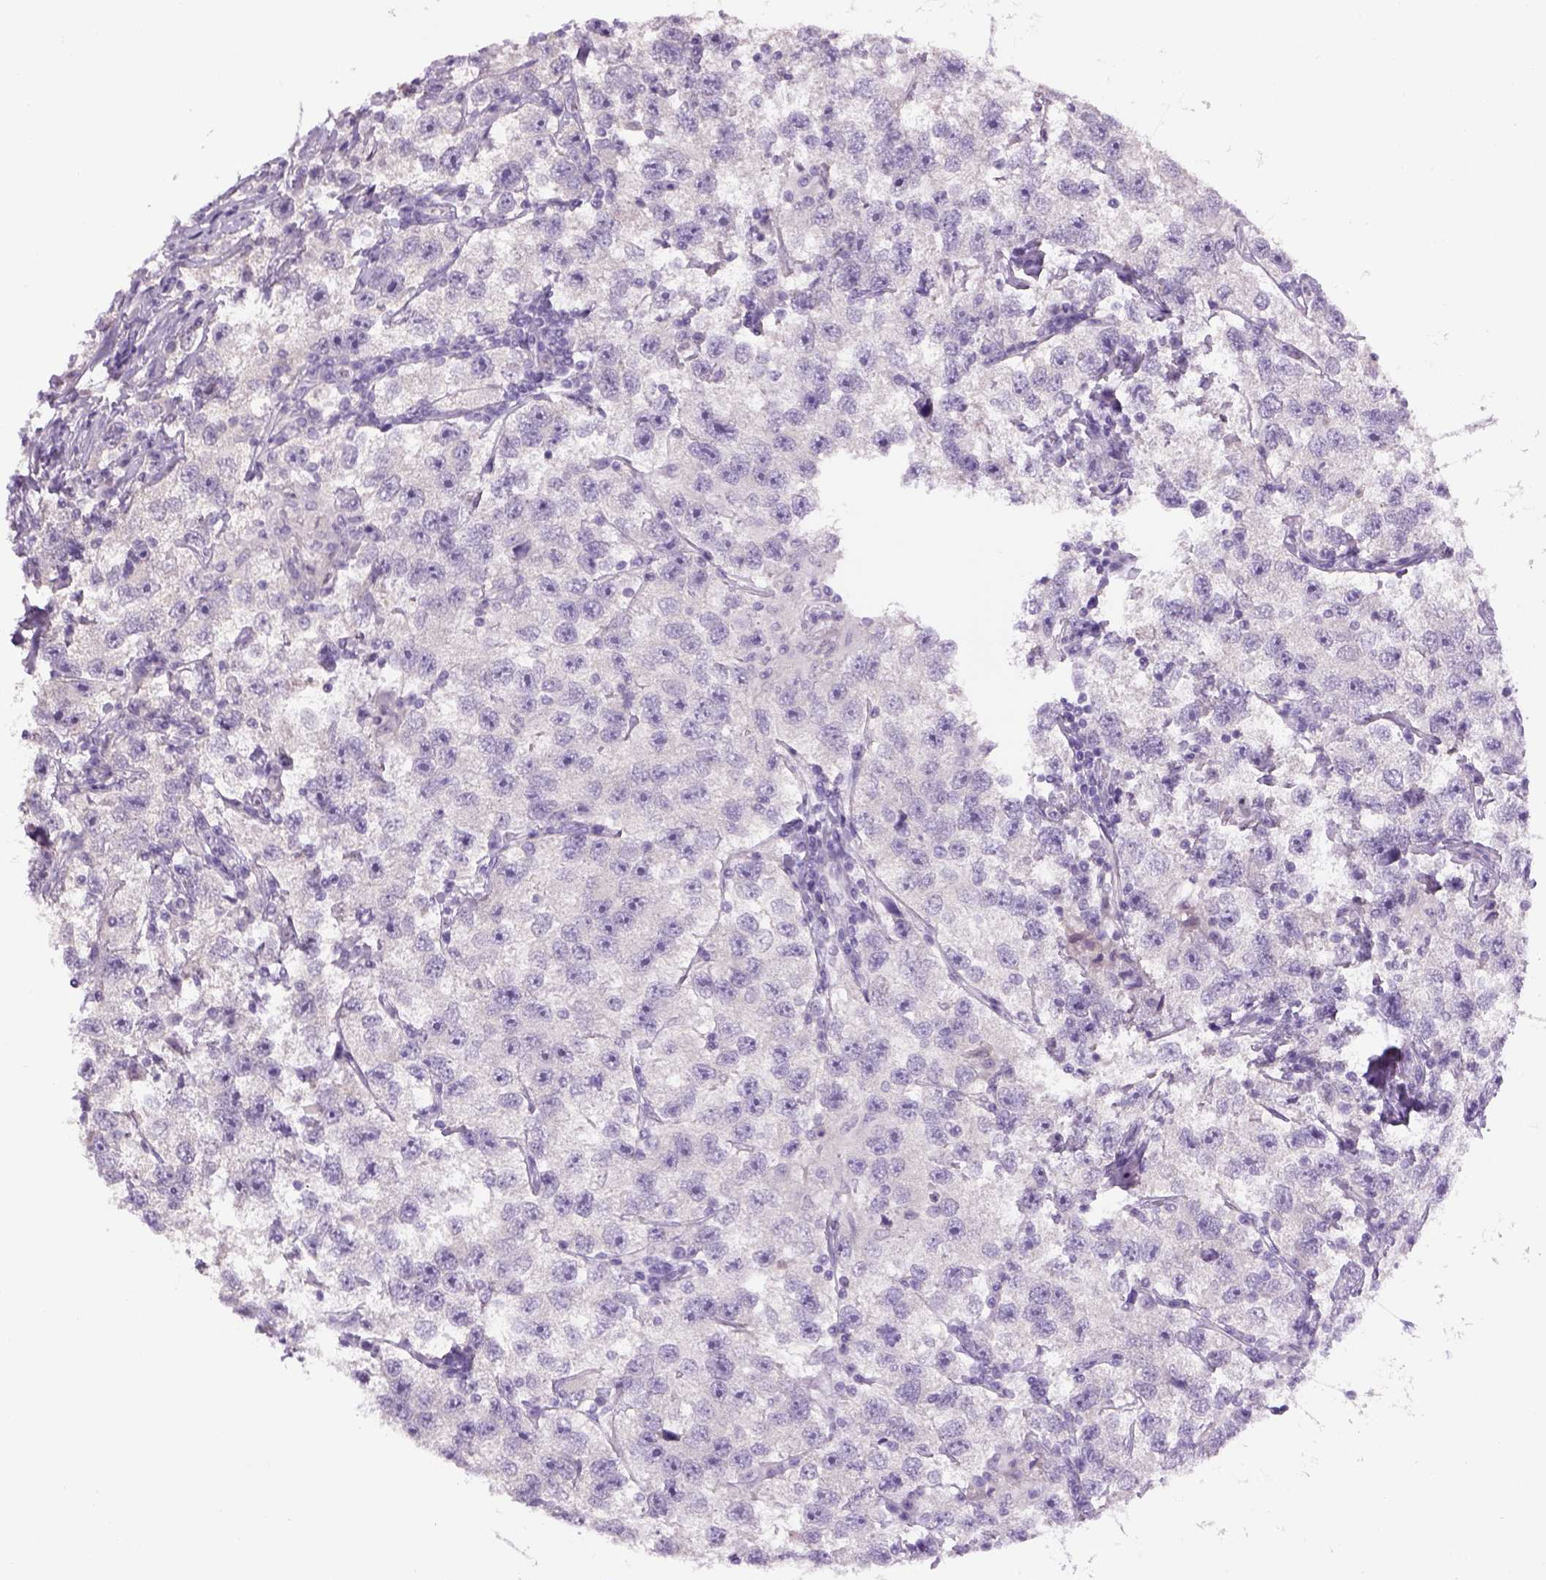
{"staining": {"intensity": "negative", "quantity": "none", "location": "none"}, "tissue": "testis cancer", "cell_type": "Tumor cells", "image_type": "cancer", "snomed": [{"axis": "morphology", "description": "Seminoma, NOS"}, {"axis": "topography", "description": "Testis"}], "caption": "Seminoma (testis) was stained to show a protein in brown. There is no significant positivity in tumor cells. (DAB (3,3'-diaminobenzidine) immunohistochemistry with hematoxylin counter stain).", "gene": "DBH", "patient": {"sex": "male", "age": 26}}